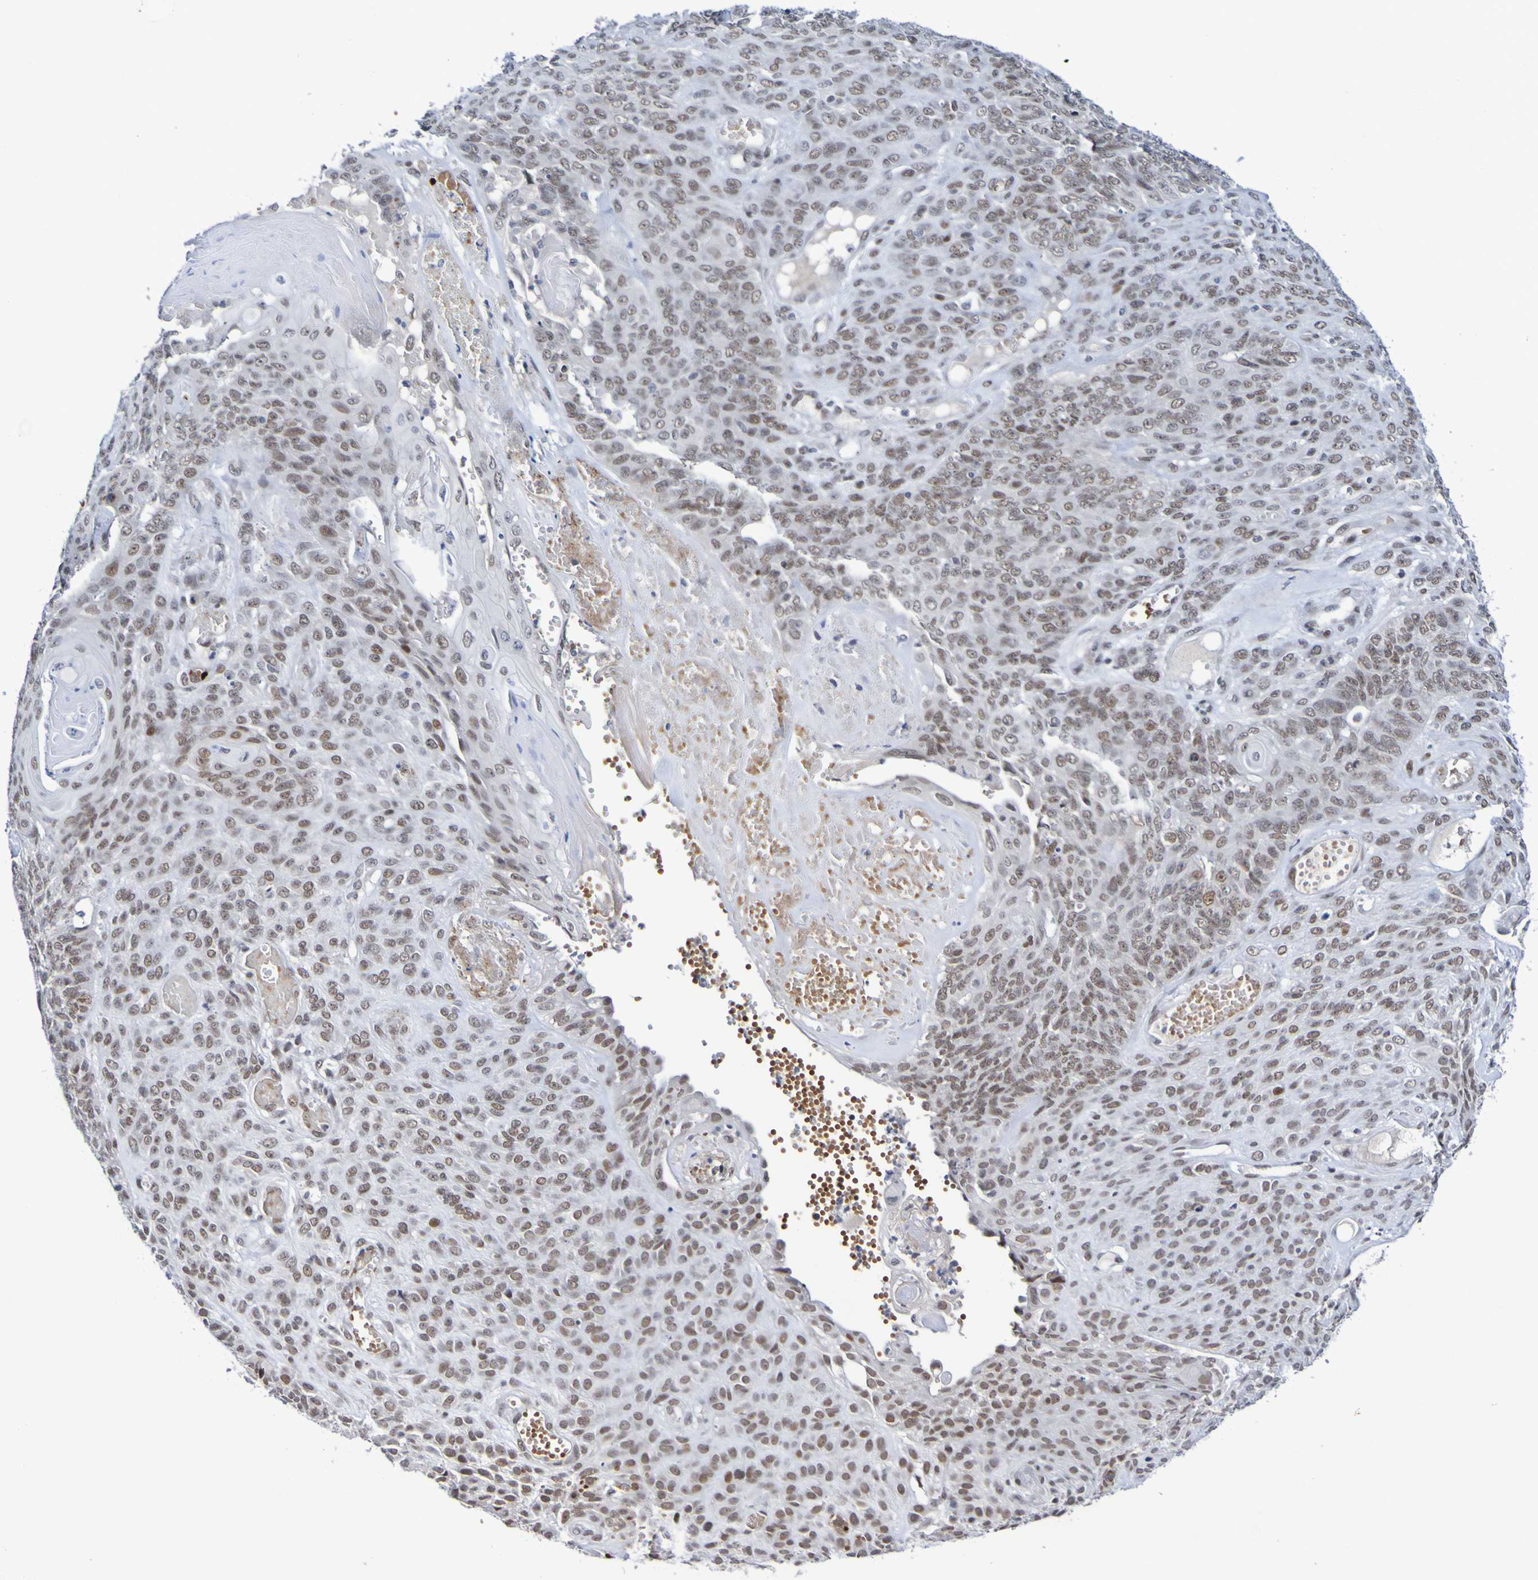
{"staining": {"intensity": "moderate", "quantity": "25%-75%", "location": "nuclear"}, "tissue": "endometrial cancer", "cell_type": "Tumor cells", "image_type": "cancer", "snomed": [{"axis": "morphology", "description": "Adenocarcinoma, NOS"}, {"axis": "topography", "description": "Endometrium"}], "caption": "IHC of human endometrial cancer demonstrates medium levels of moderate nuclear expression in about 25%-75% of tumor cells.", "gene": "PCGF1", "patient": {"sex": "female", "age": 32}}